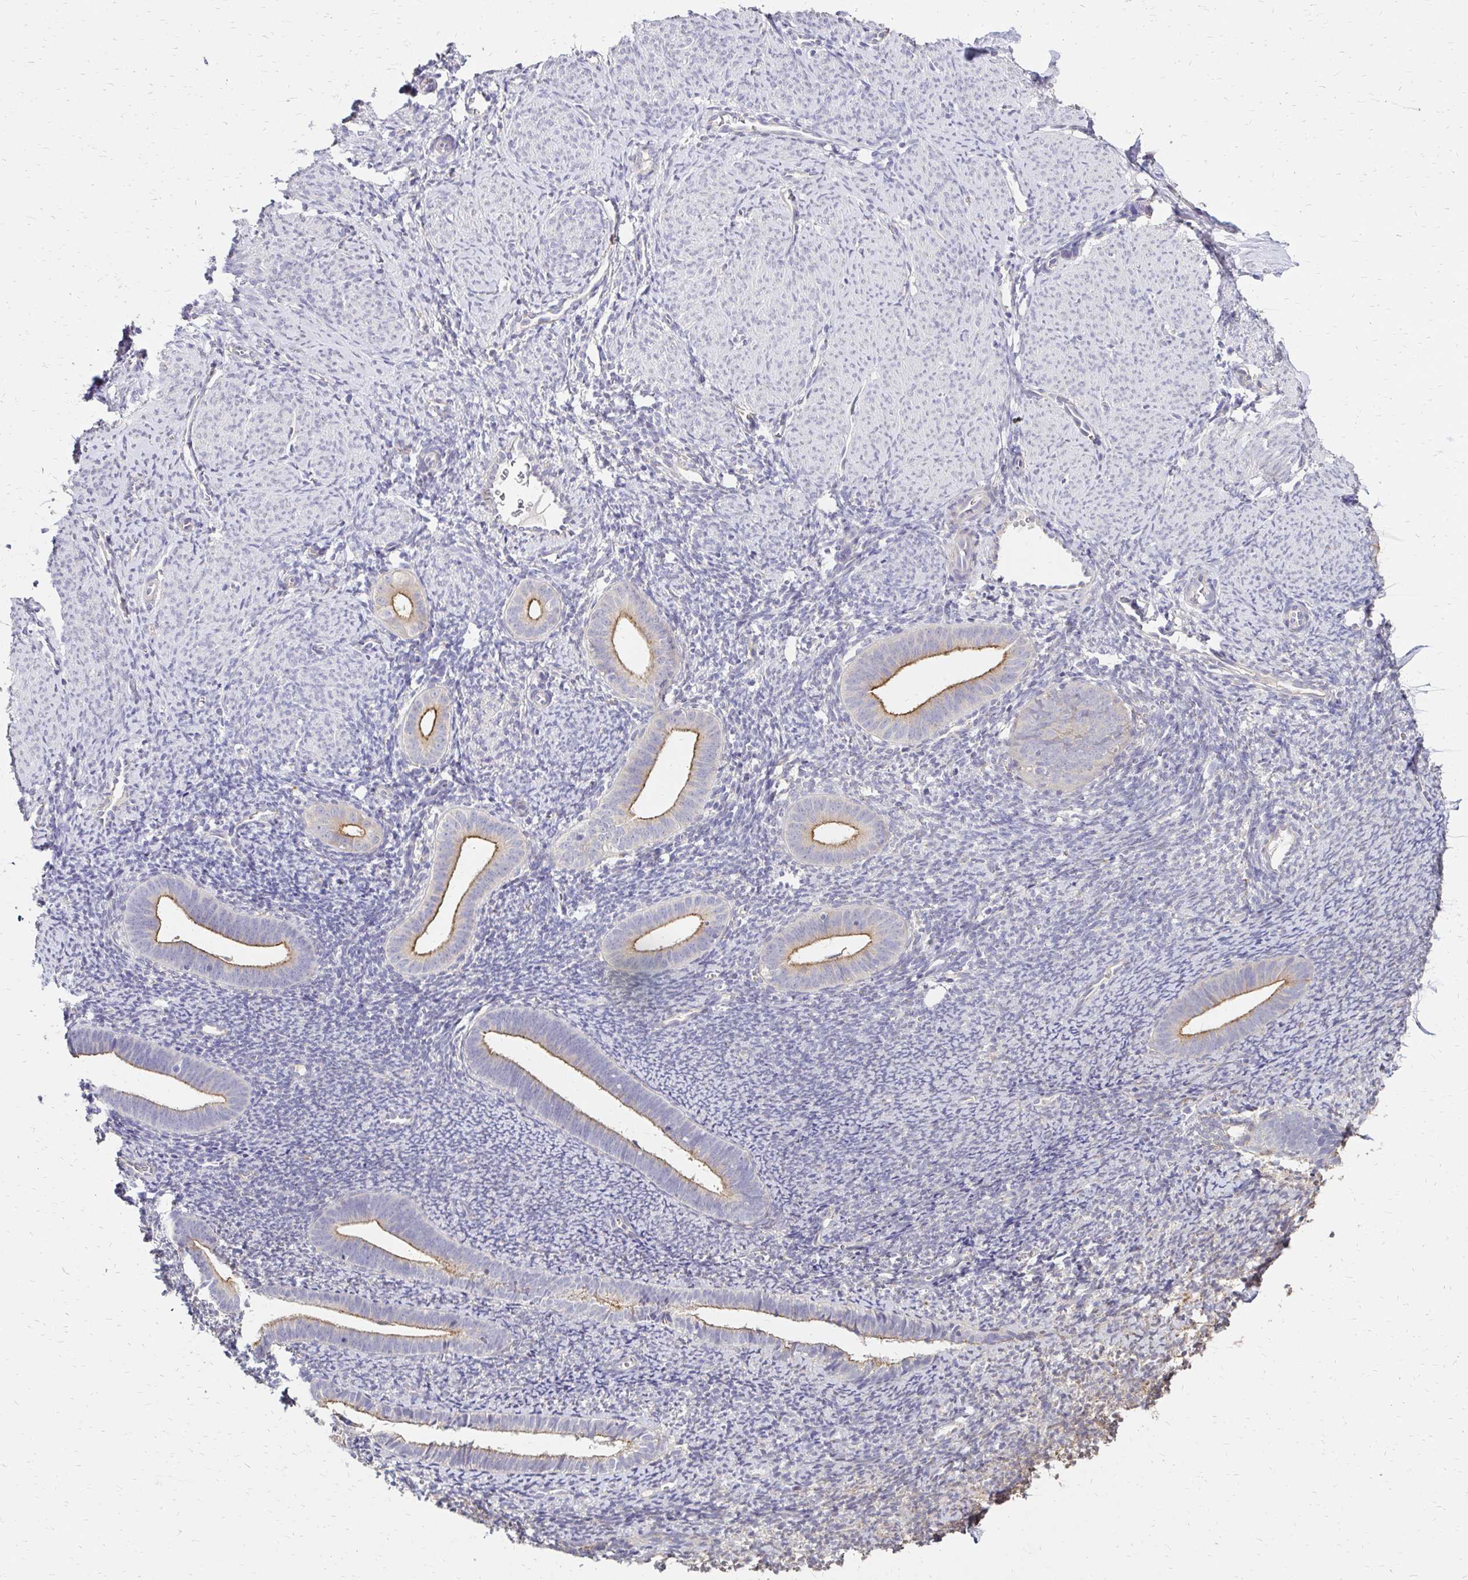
{"staining": {"intensity": "moderate", "quantity": "<25%", "location": "cytoplasmic/membranous"}, "tissue": "endometrium", "cell_type": "Cells in endometrial stroma", "image_type": "normal", "snomed": [{"axis": "morphology", "description": "Normal tissue, NOS"}, {"axis": "topography", "description": "Endometrium"}], "caption": "IHC image of benign endometrium stained for a protein (brown), which displays low levels of moderate cytoplasmic/membranous expression in about <25% of cells in endometrial stroma.", "gene": "PRIMA1", "patient": {"sex": "female", "age": 39}}